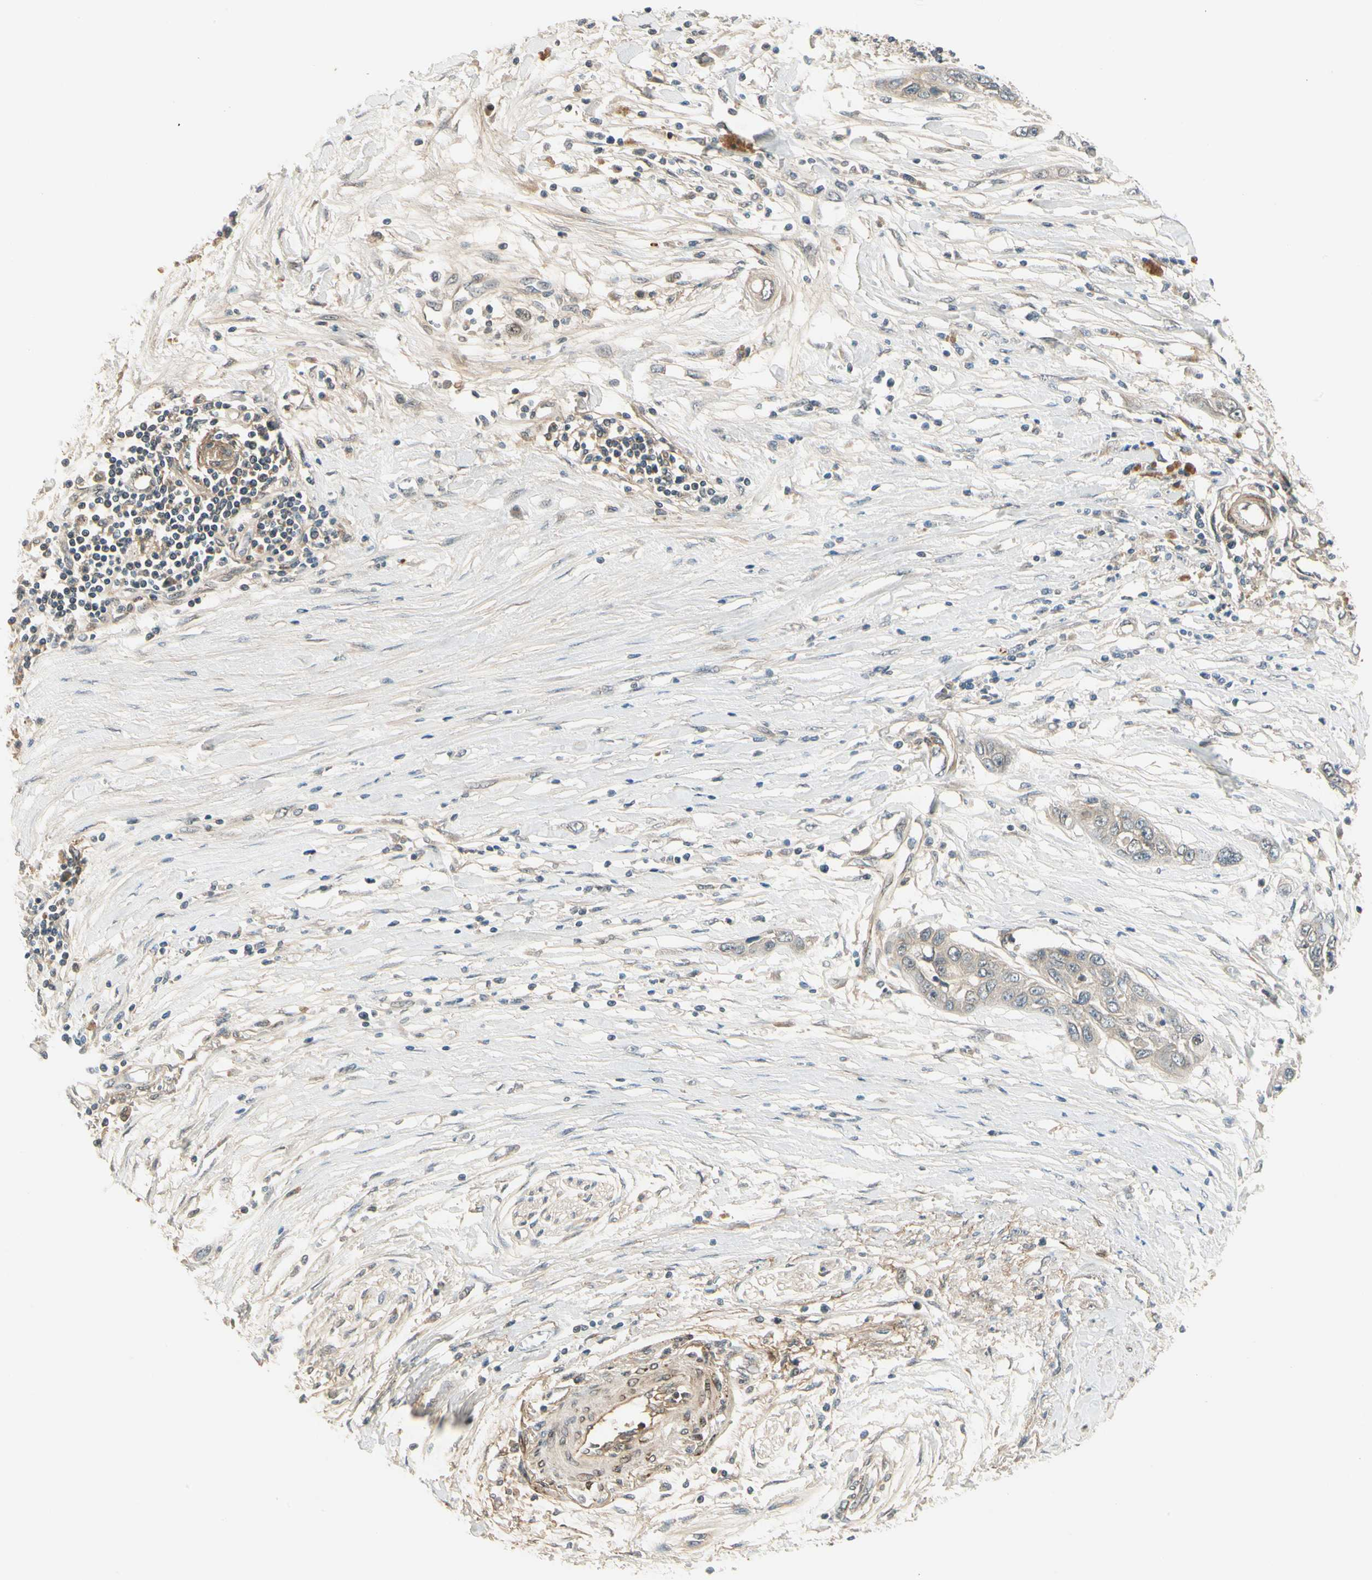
{"staining": {"intensity": "negative", "quantity": "none", "location": "none"}, "tissue": "pancreatic cancer", "cell_type": "Tumor cells", "image_type": "cancer", "snomed": [{"axis": "morphology", "description": "Adenocarcinoma, NOS"}, {"axis": "topography", "description": "Pancreas"}], "caption": "Tumor cells show no significant protein expression in pancreatic cancer. (Stains: DAB (3,3'-diaminobenzidine) IHC with hematoxylin counter stain, Microscopy: brightfield microscopy at high magnification).", "gene": "EPHB3", "patient": {"sex": "female", "age": 70}}